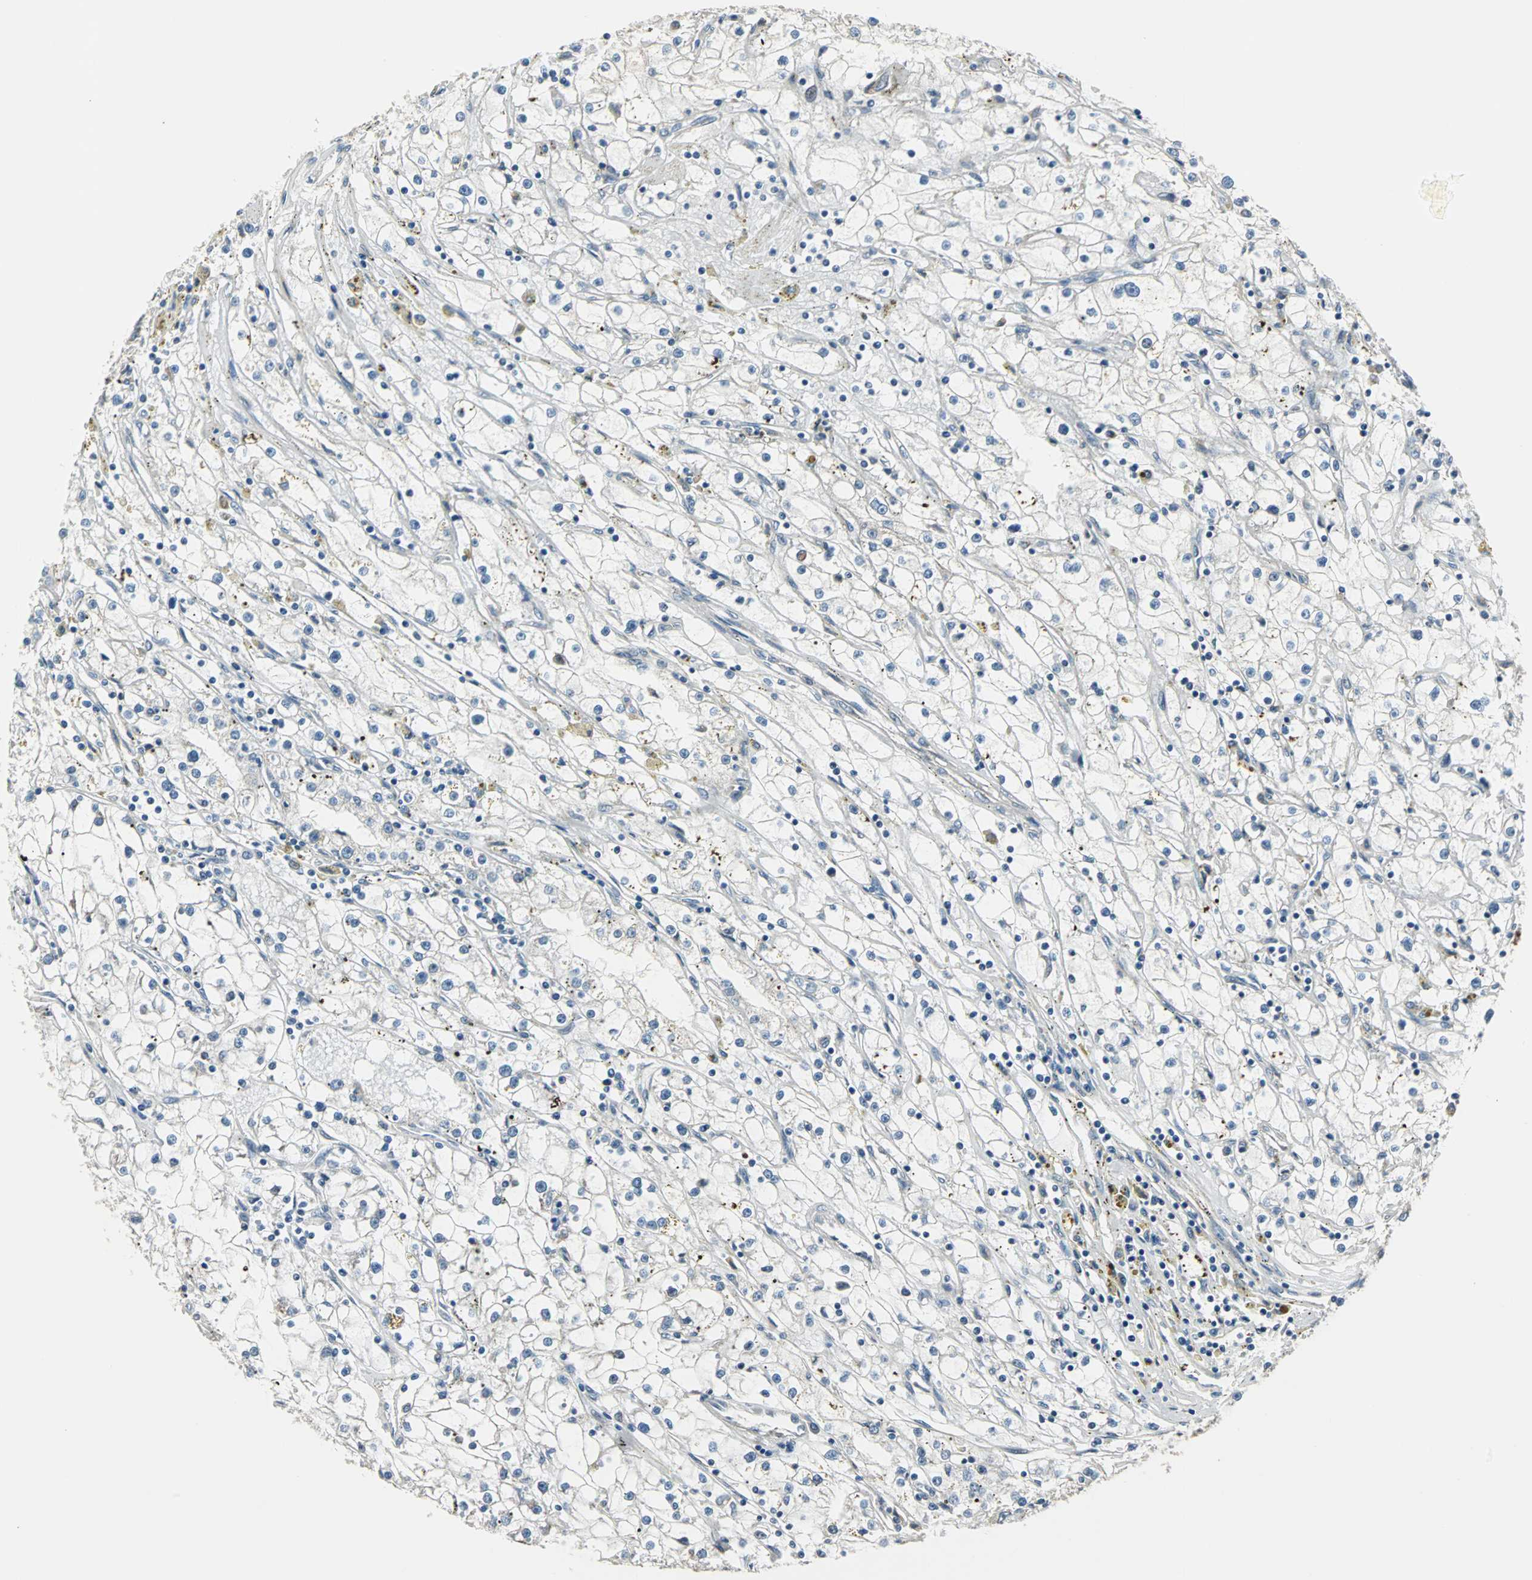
{"staining": {"intensity": "negative", "quantity": "none", "location": "none"}, "tissue": "renal cancer", "cell_type": "Tumor cells", "image_type": "cancer", "snomed": [{"axis": "morphology", "description": "Adenocarcinoma, NOS"}, {"axis": "topography", "description": "Kidney"}], "caption": "Immunohistochemistry micrograph of renal cancer (adenocarcinoma) stained for a protein (brown), which exhibits no expression in tumor cells. (DAB immunohistochemistry (IHC) with hematoxylin counter stain).", "gene": "CHP1", "patient": {"sex": "male", "age": 56}}